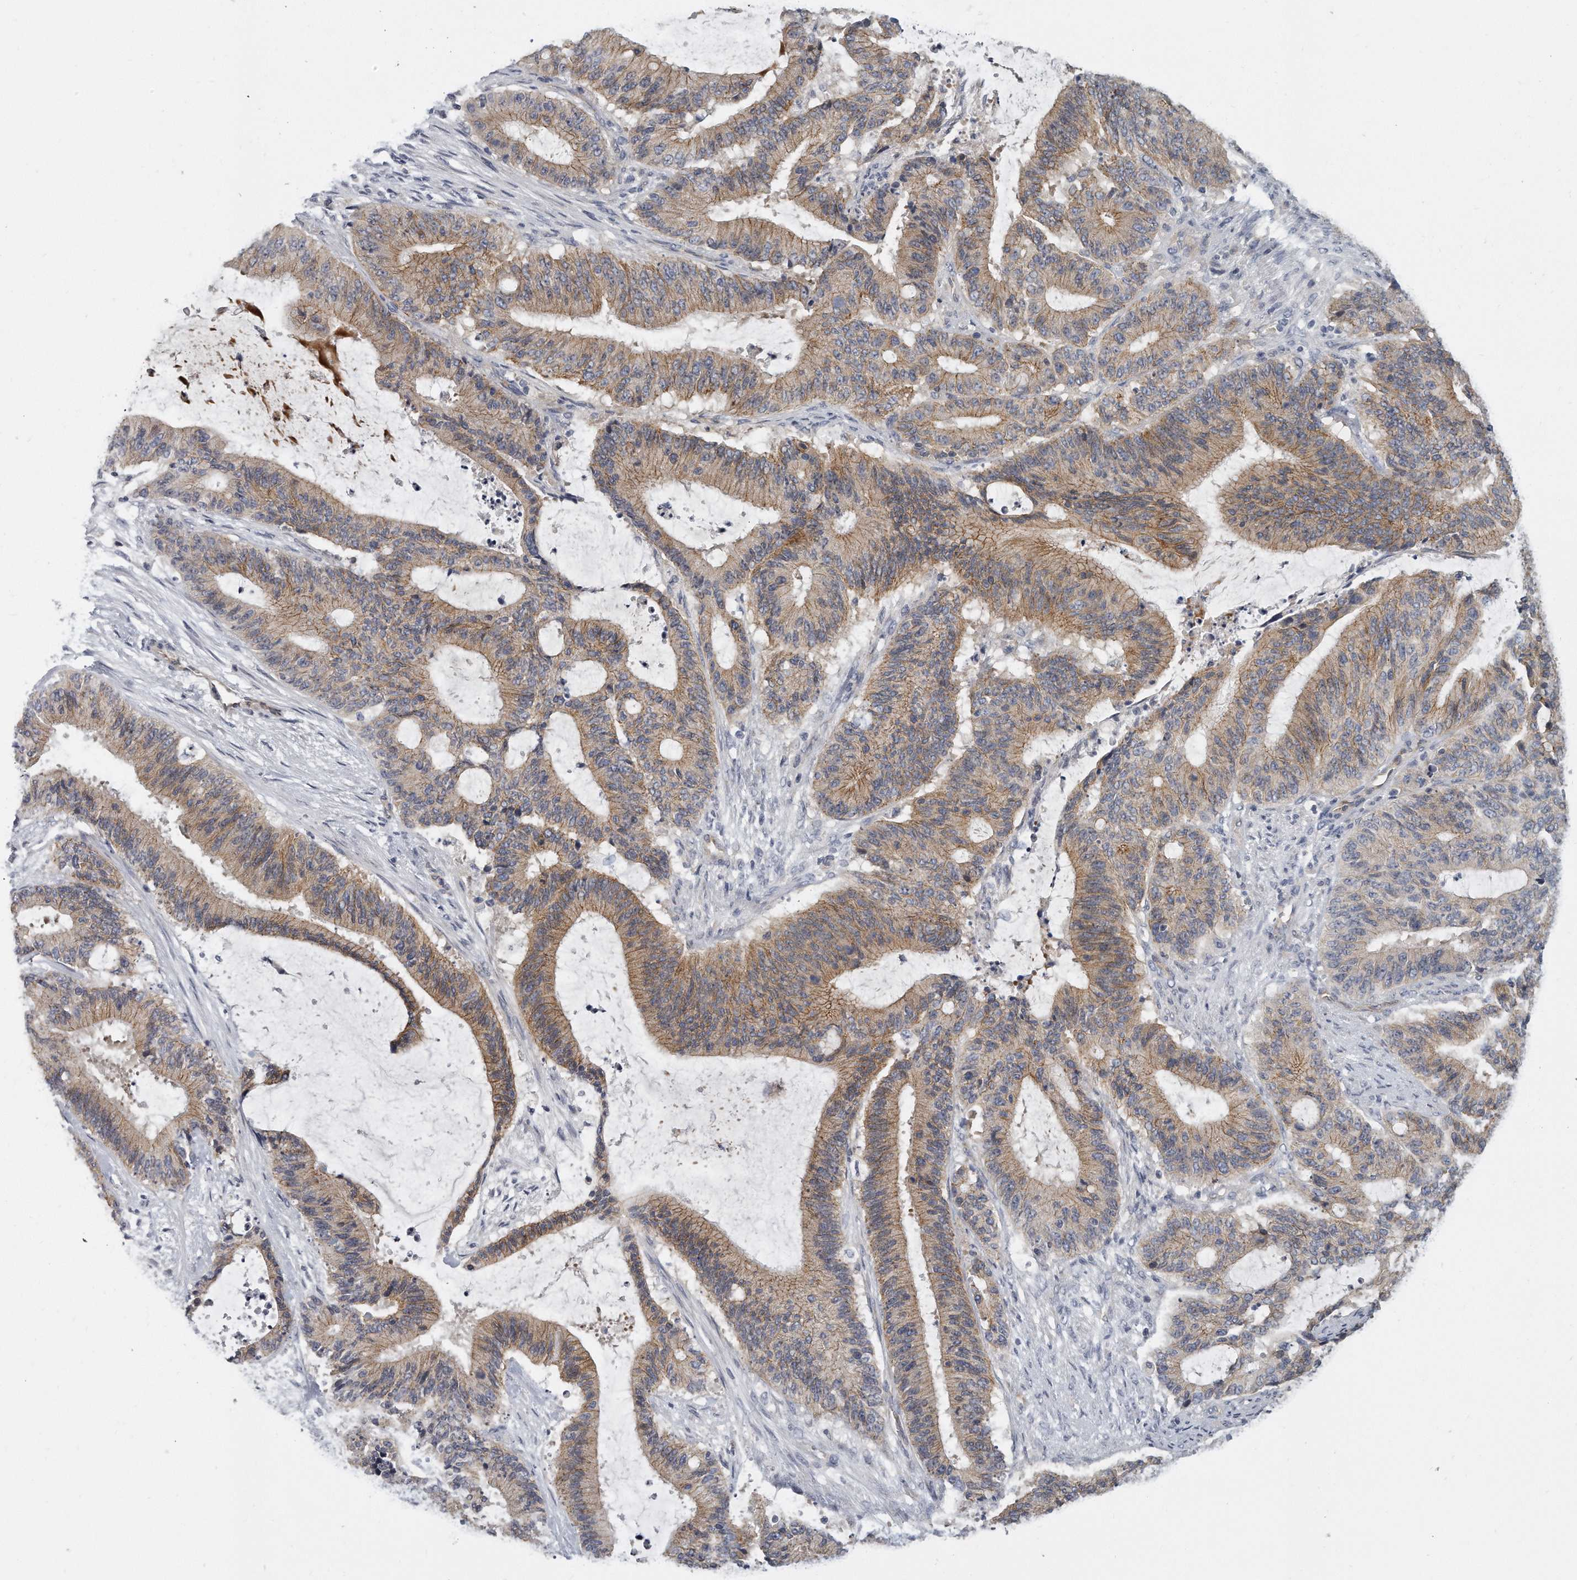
{"staining": {"intensity": "moderate", "quantity": ">75%", "location": "cytoplasmic/membranous"}, "tissue": "liver cancer", "cell_type": "Tumor cells", "image_type": "cancer", "snomed": [{"axis": "morphology", "description": "Normal tissue, NOS"}, {"axis": "morphology", "description": "Cholangiocarcinoma"}, {"axis": "topography", "description": "Liver"}, {"axis": "topography", "description": "Peripheral nerve tissue"}], "caption": "Moderate cytoplasmic/membranous protein expression is identified in approximately >75% of tumor cells in cholangiocarcinoma (liver).", "gene": "PLEKHA6", "patient": {"sex": "female", "age": 73}}